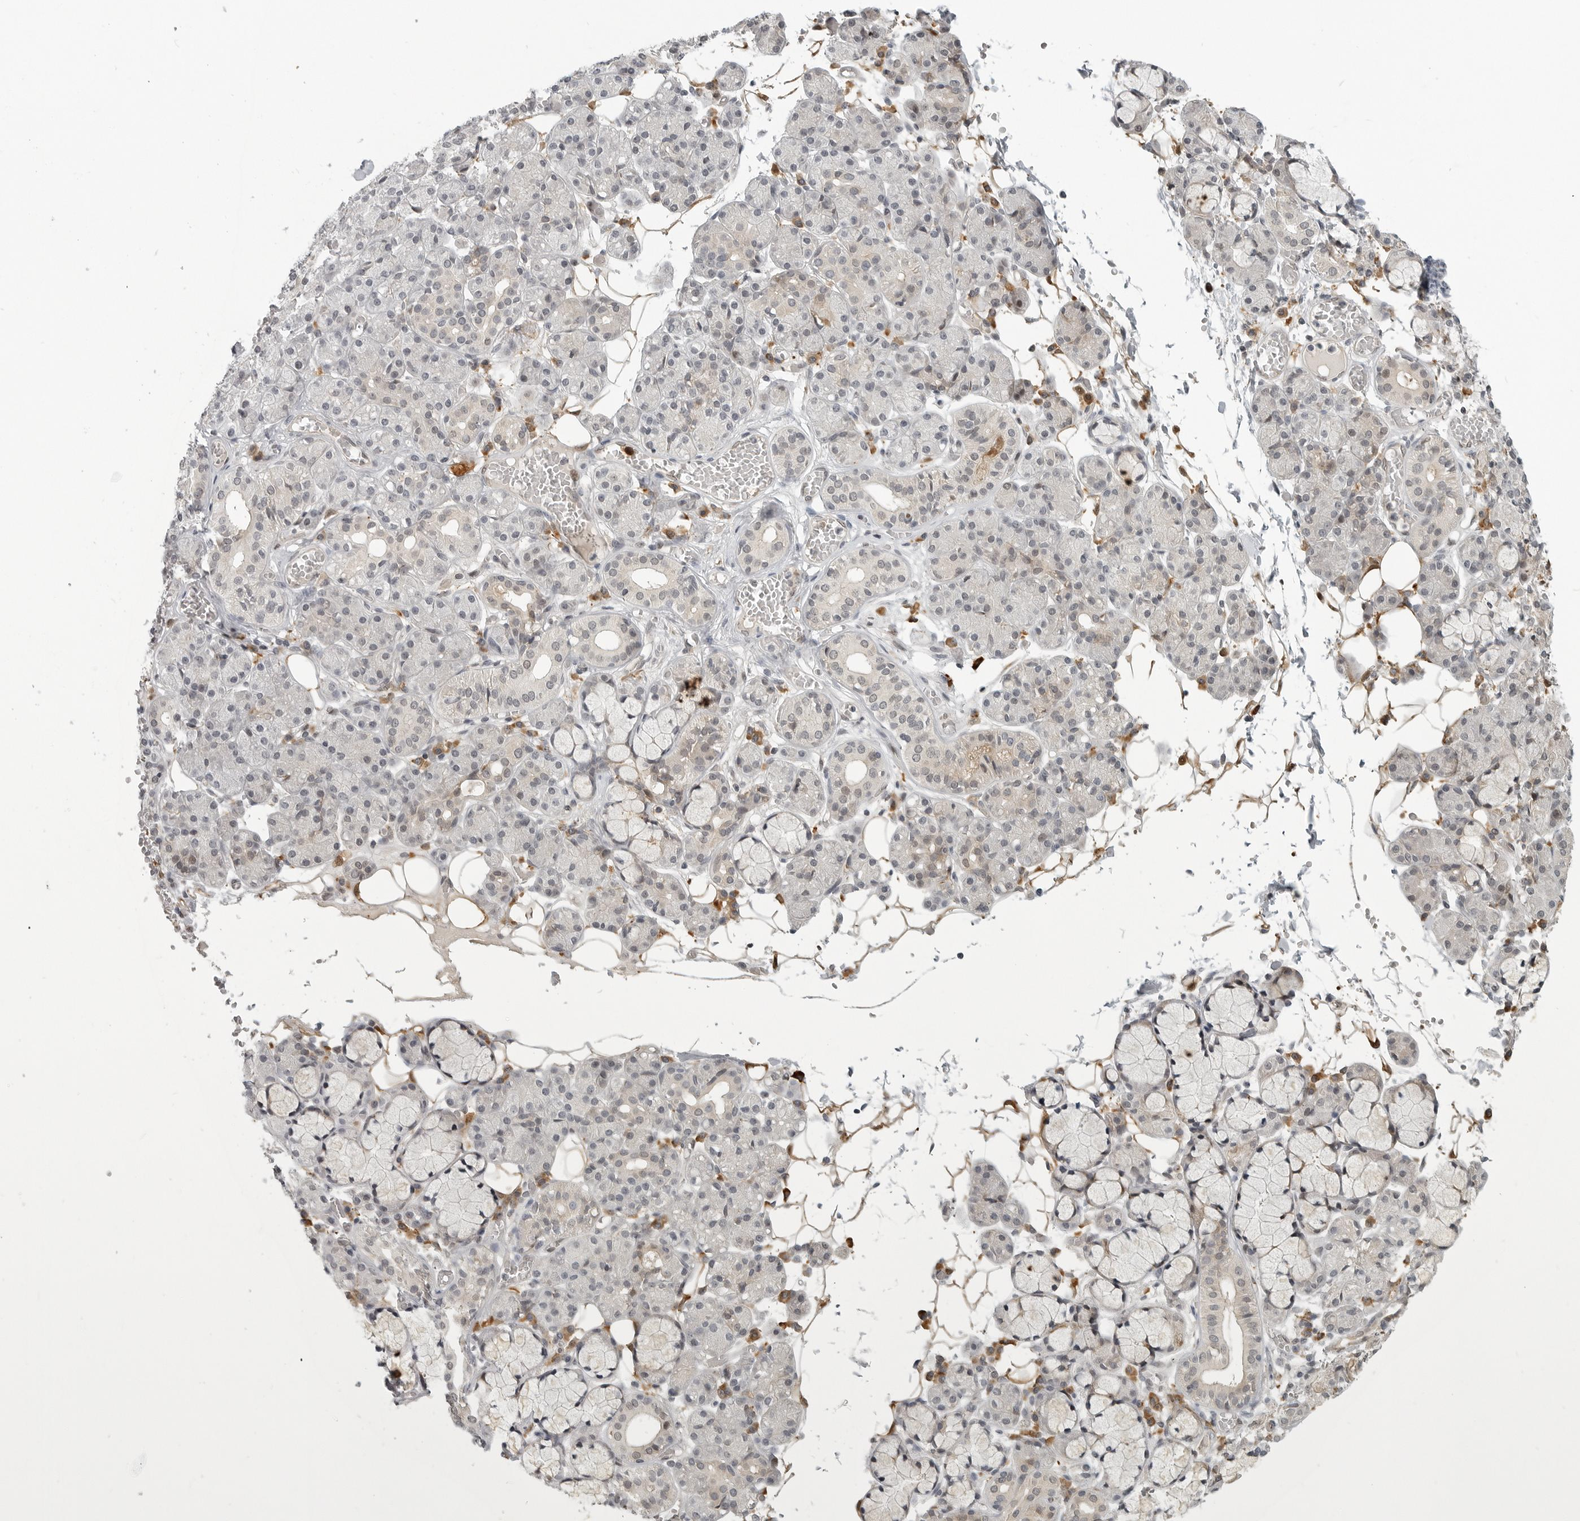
{"staining": {"intensity": "negative", "quantity": "none", "location": "none"}, "tissue": "salivary gland", "cell_type": "Glandular cells", "image_type": "normal", "snomed": [{"axis": "morphology", "description": "Normal tissue, NOS"}, {"axis": "topography", "description": "Salivary gland"}], "caption": "Micrograph shows no protein positivity in glandular cells of unremarkable salivary gland.", "gene": "CEP295NL", "patient": {"sex": "male", "age": 63}}